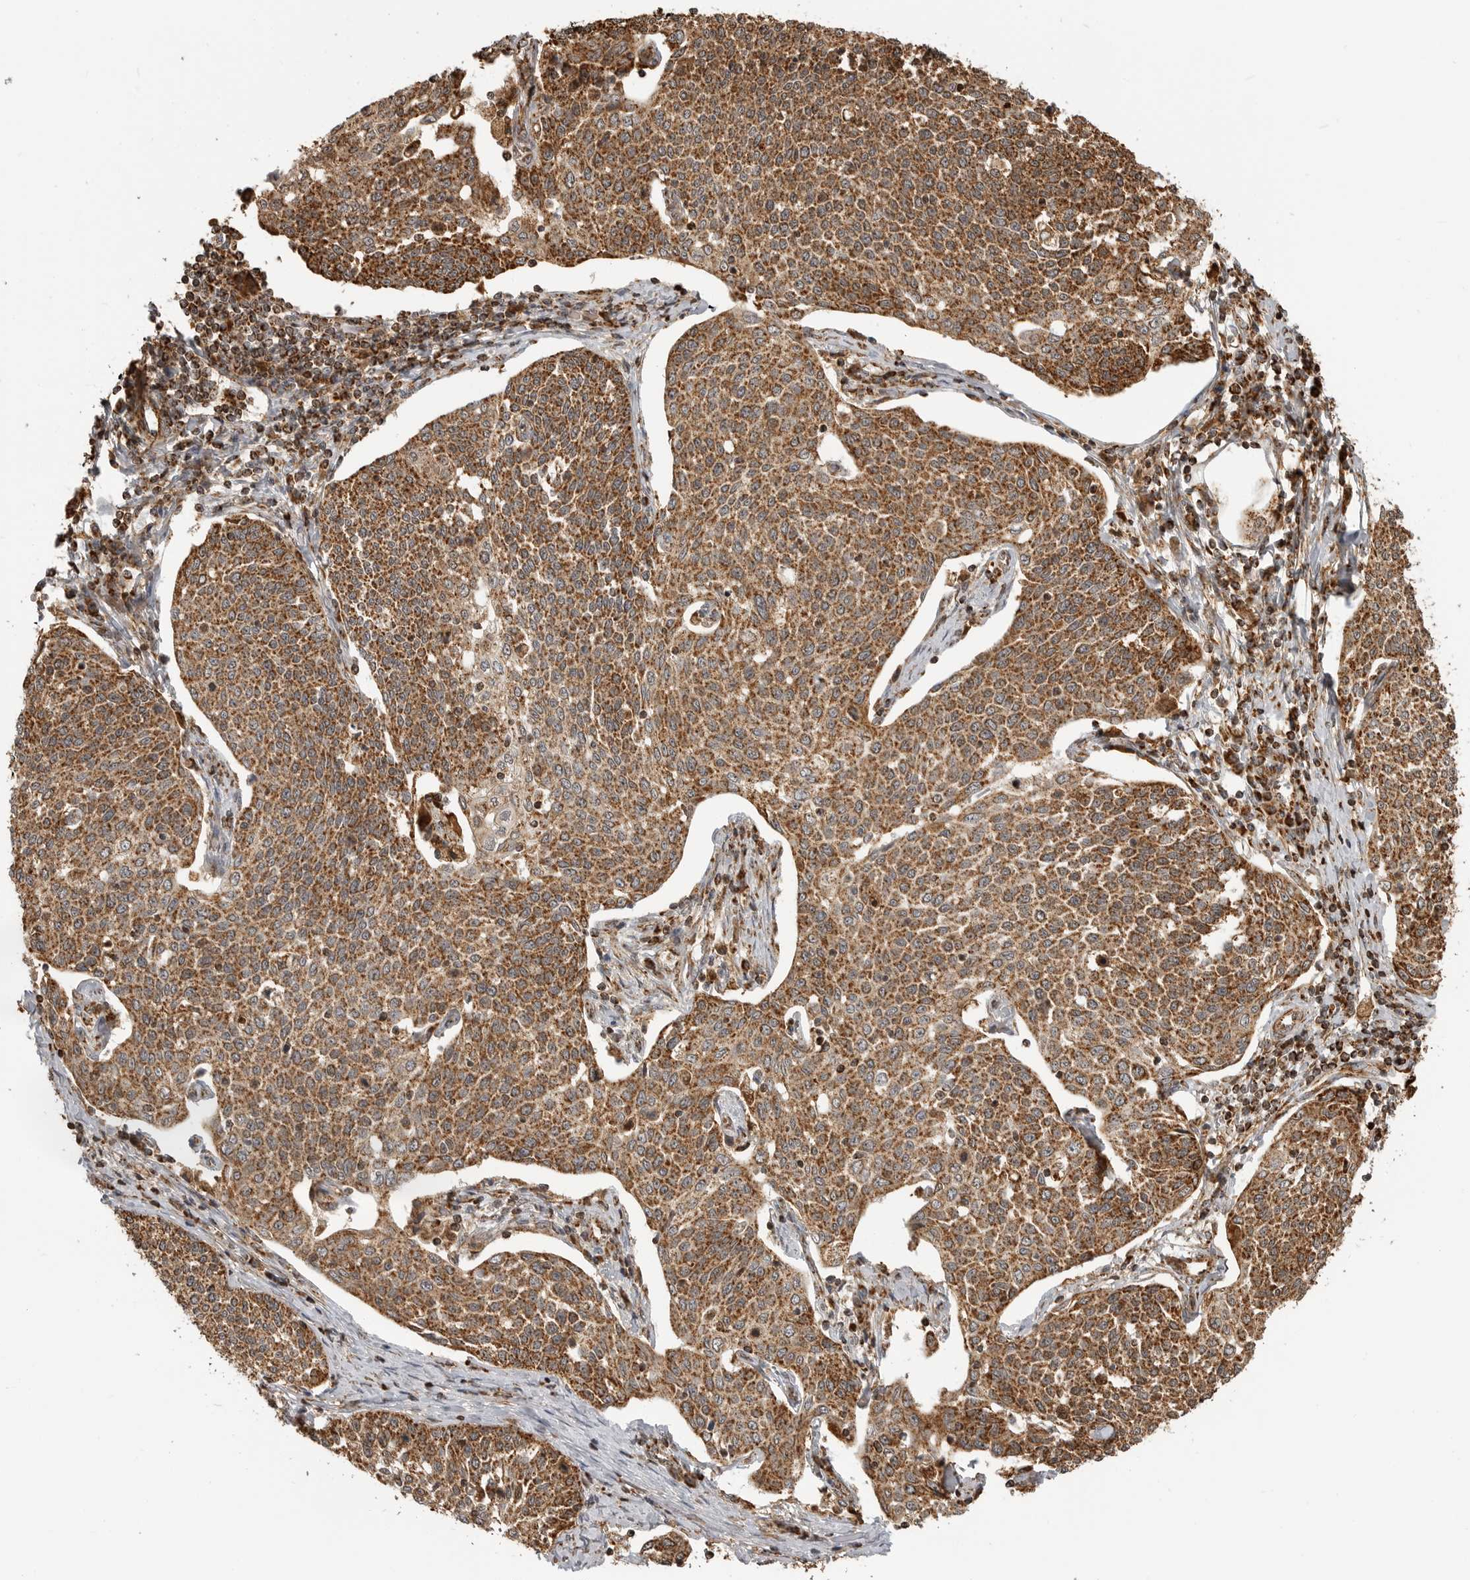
{"staining": {"intensity": "strong", "quantity": ">75%", "location": "cytoplasmic/membranous"}, "tissue": "cervical cancer", "cell_type": "Tumor cells", "image_type": "cancer", "snomed": [{"axis": "morphology", "description": "Squamous cell carcinoma, NOS"}, {"axis": "topography", "description": "Cervix"}], "caption": "Immunohistochemistry of cervical cancer displays high levels of strong cytoplasmic/membranous staining in approximately >75% of tumor cells. (IHC, brightfield microscopy, high magnification).", "gene": "BMP2K", "patient": {"sex": "female", "age": 34}}